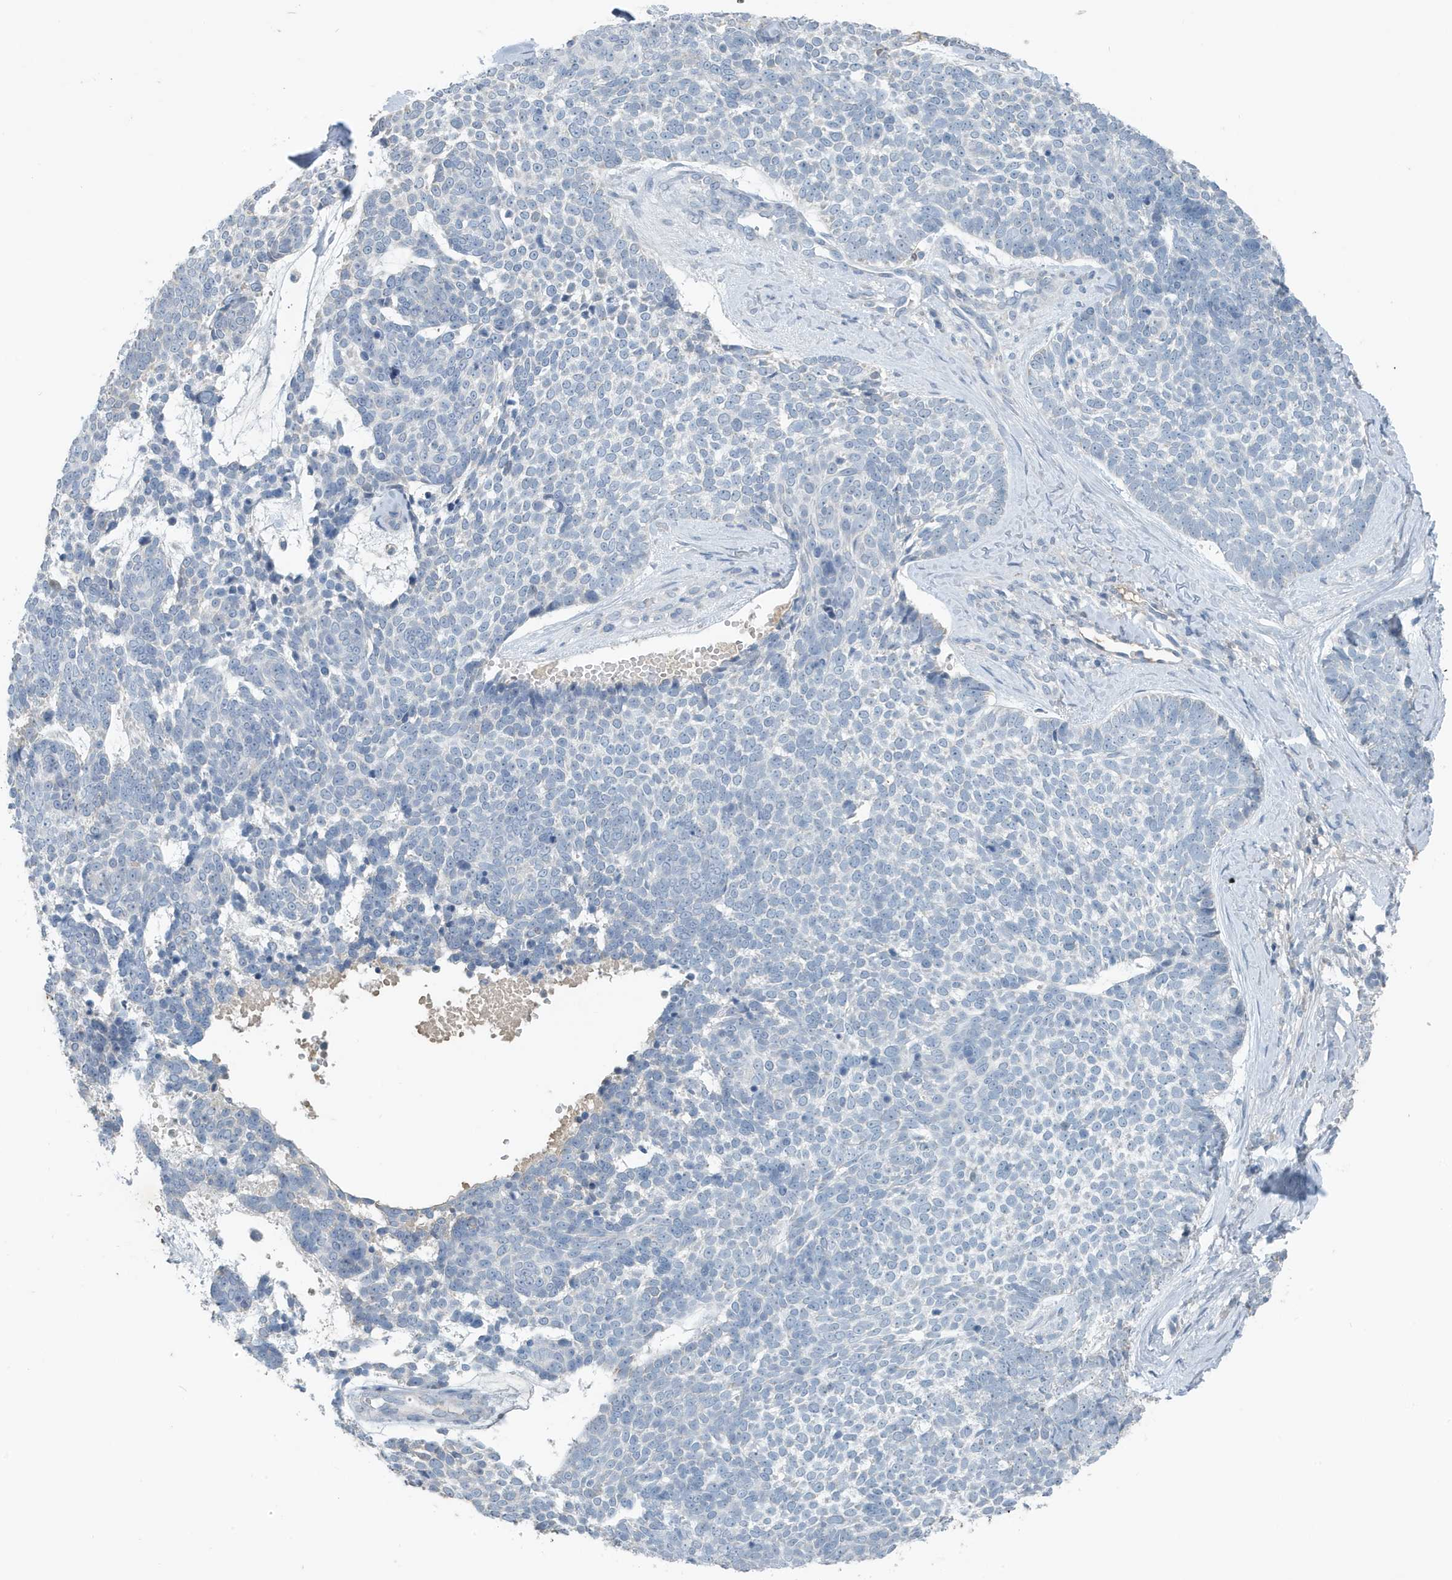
{"staining": {"intensity": "negative", "quantity": "none", "location": "none"}, "tissue": "skin cancer", "cell_type": "Tumor cells", "image_type": "cancer", "snomed": [{"axis": "morphology", "description": "Basal cell carcinoma"}, {"axis": "topography", "description": "Skin"}], "caption": "The photomicrograph shows no significant expression in tumor cells of skin basal cell carcinoma. (IHC, brightfield microscopy, high magnification).", "gene": "UGT2B4", "patient": {"sex": "female", "age": 81}}